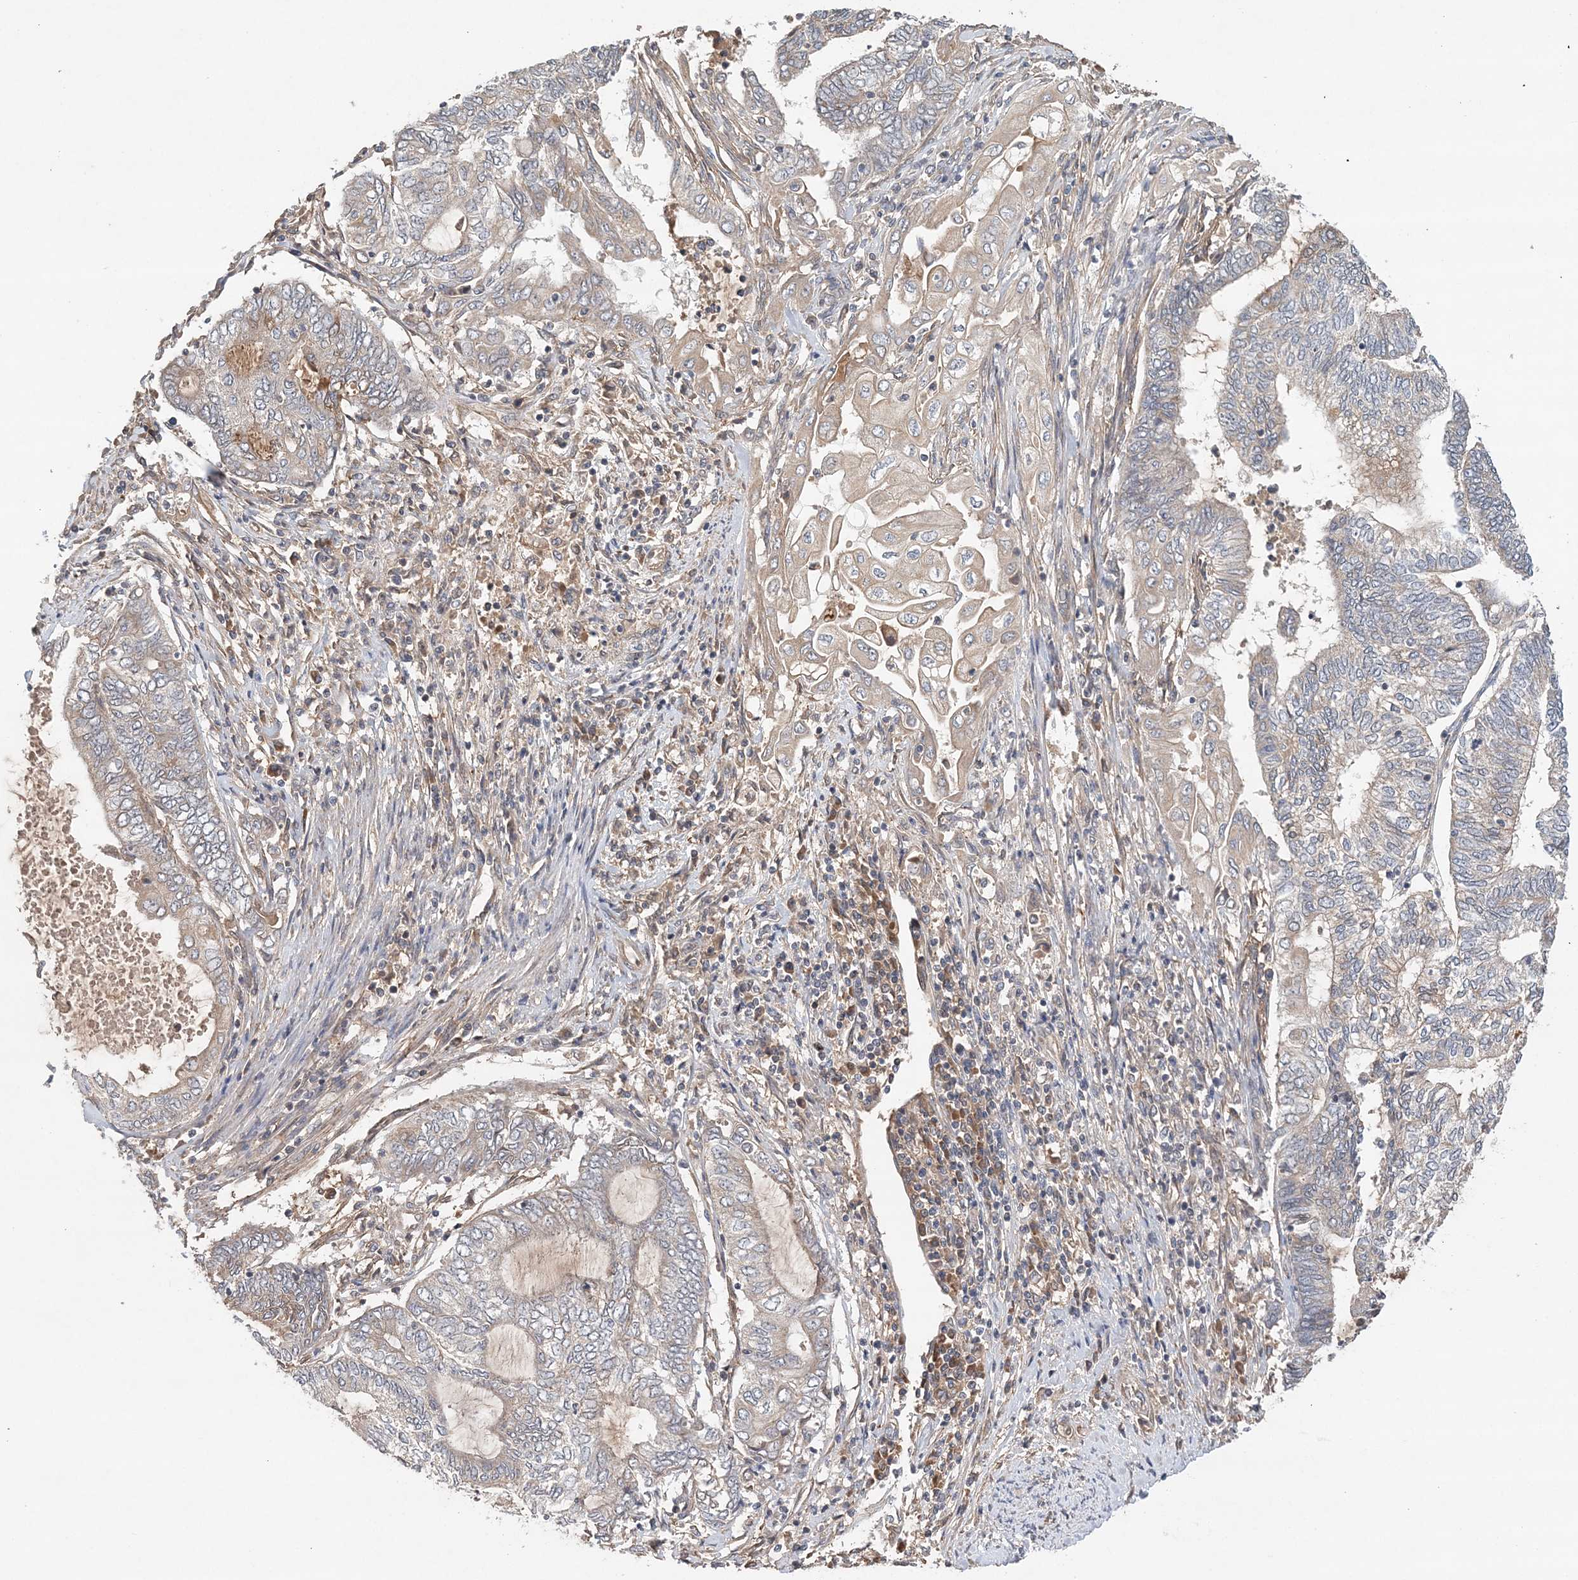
{"staining": {"intensity": "negative", "quantity": "none", "location": "none"}, "tissue": "endometrial cancer", "cell_type": "Tumor cells", "image_type": "cancer", "snomed": [{"axis": "morphology", "description": "Adenocarcinoma, NOS"}, {"axis": "topography", "description": "Uterus"}, {"axis": "topography", "description": "Endometrium"}], "caption": "The photomicrograph exhibits no significant staining in tumor cells of endometrial adenocarcinoma.", "gene": "SYCP3", "patient": {"sex": "female", "age": 70}}